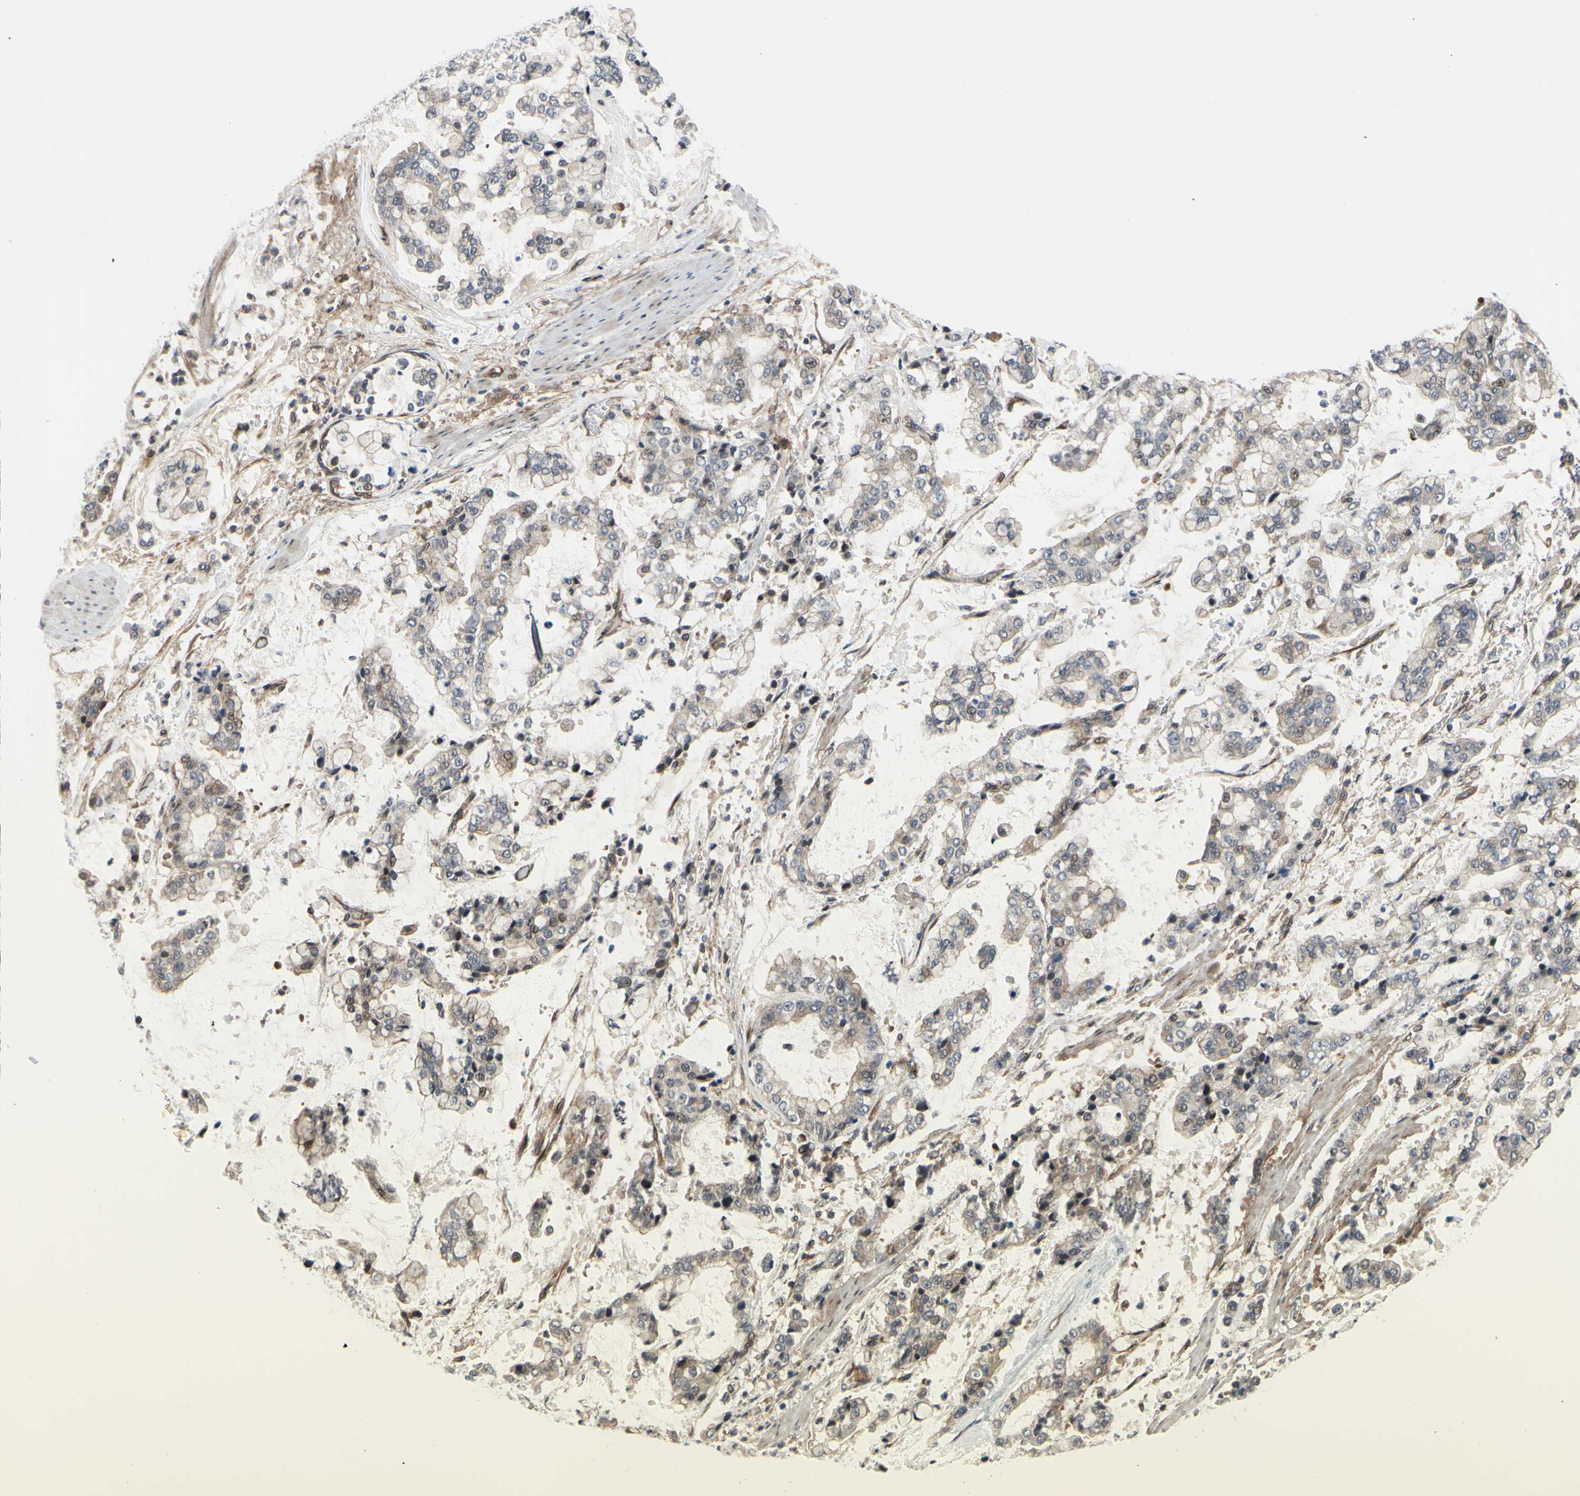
{"staining": {"intensity": "moderate", "quantity": "25%-75%", "location": "cytoplasmic/membranous,nuclear"}, "tissue": "stomach cancer", "cell_type": "Tumor cells", "image_type": "cancer", "snomed": [{"axis": "morphology", "description": "Normal tissue, NOS"}, {"axis": "morphology", "description": "Adenocarcinoma, NOS"}, {"axis": "topography", "description": "Stomach, upper"}, {"axis": "topography", "description": "Stomach"}], "caption": "Approximately 25%-75% of tumor cells in stomach adenocarcinoma reveal moderate cytoplasmic/membranous and nuclear protein expression as visualized by brown immunohistochemical staining.", "gene": "COMMD9", "patient": {"sex": "male", "age": 76}}